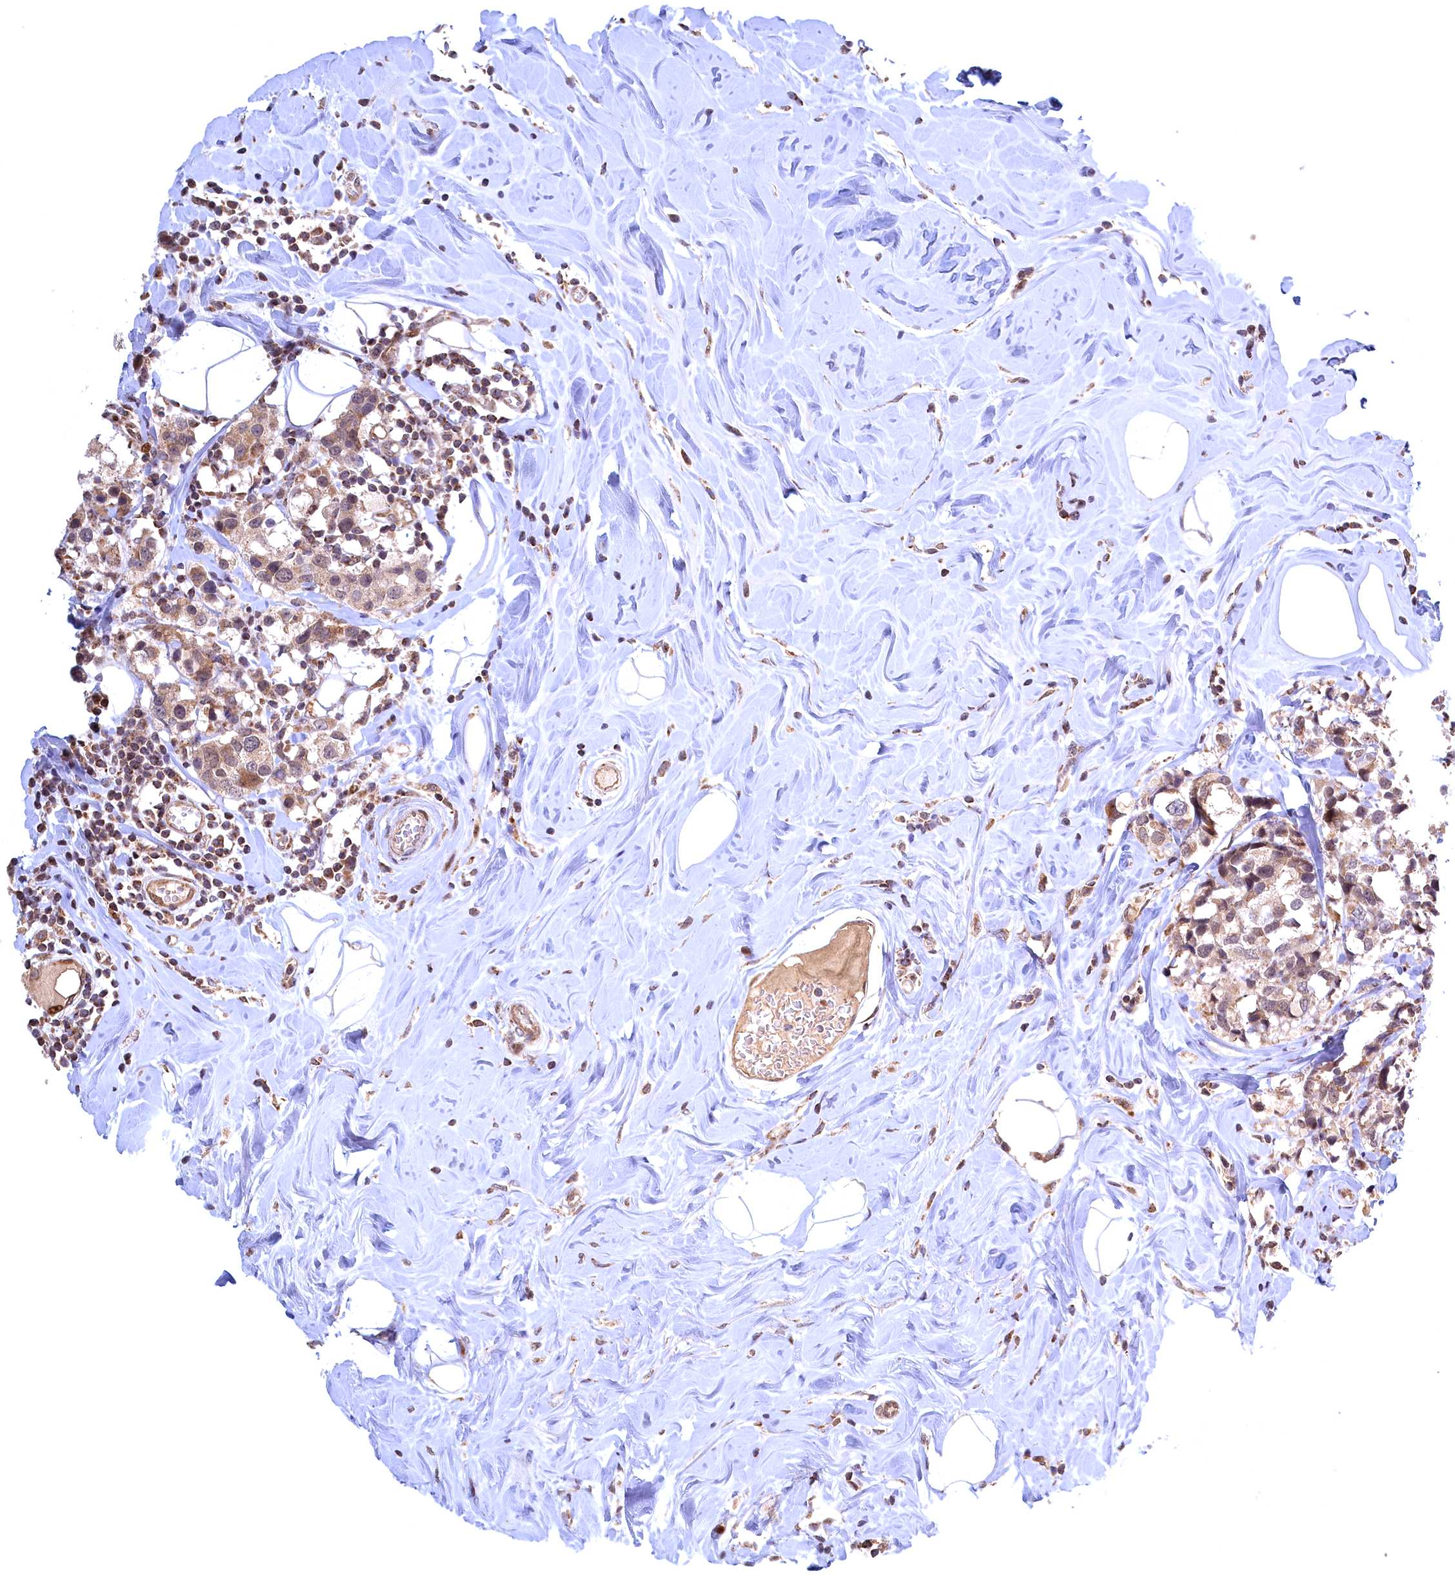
{"staining": {"intensity": "weak", "quantity": ">75%", "location": "cytoplasmic/membranous"}, "tissue": "breast cancer", "cell_type": "Tumor cells", "image_type": "cancer", "snomed": [{"axis": "morphology", "description": "Lobular carcinoma"}, {"axis": "topography", "description": "Breast"}], "caption": "Tumor cells demonstrate weak cytoplasmic/membranous positivity in approximately >75% of cells in breast lobular carcinoma. The staining was performed using DAB, with brown indicating positive protein expression. Nuclei are stained blue with hematoxylin.", "gene": "PLA2G10", "patient": {"sex": "female", "age": 59}}